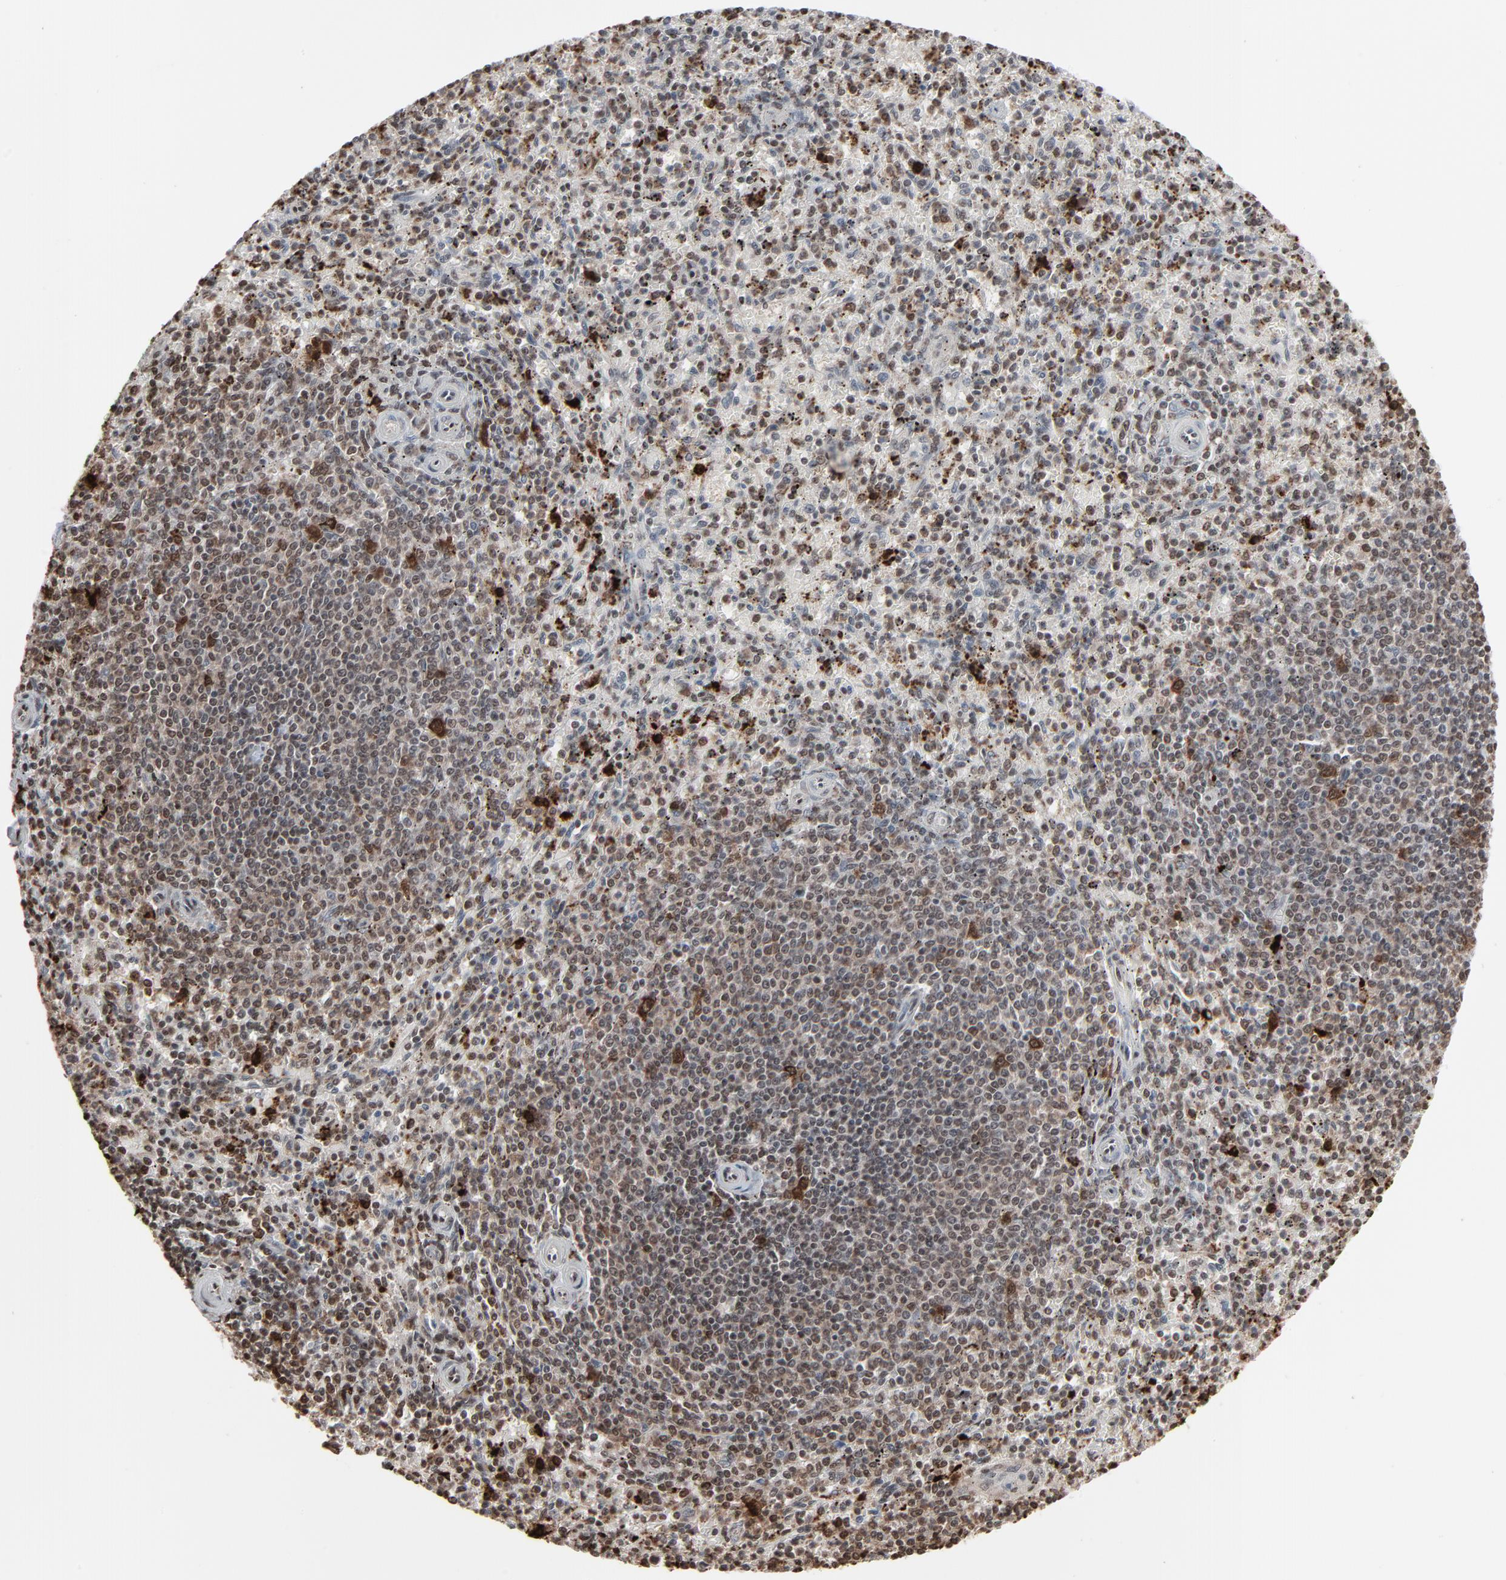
{"staining": {"intensity": "moderate", "quantity": "25%-75%", "location": "nuclear"}, "tissue": "spleen", "cell_type": "Cells in red pulp", "image_type": "normal", "snomed": [{"axis": "morphology", "description": "Normal tissue, NOS"}, {"axis": "topography", "description": "Spleen"}], "caption": "Normal spleen shows moderate nuclear expression in about 25%-75% of cells in red pulp Using DAB (brown) and hematoxylin (blue) stains, captured at high magnification using brightfield microscopy..", "gene": "MEIS2", "patient": {"sex": "male", "age": 72}}